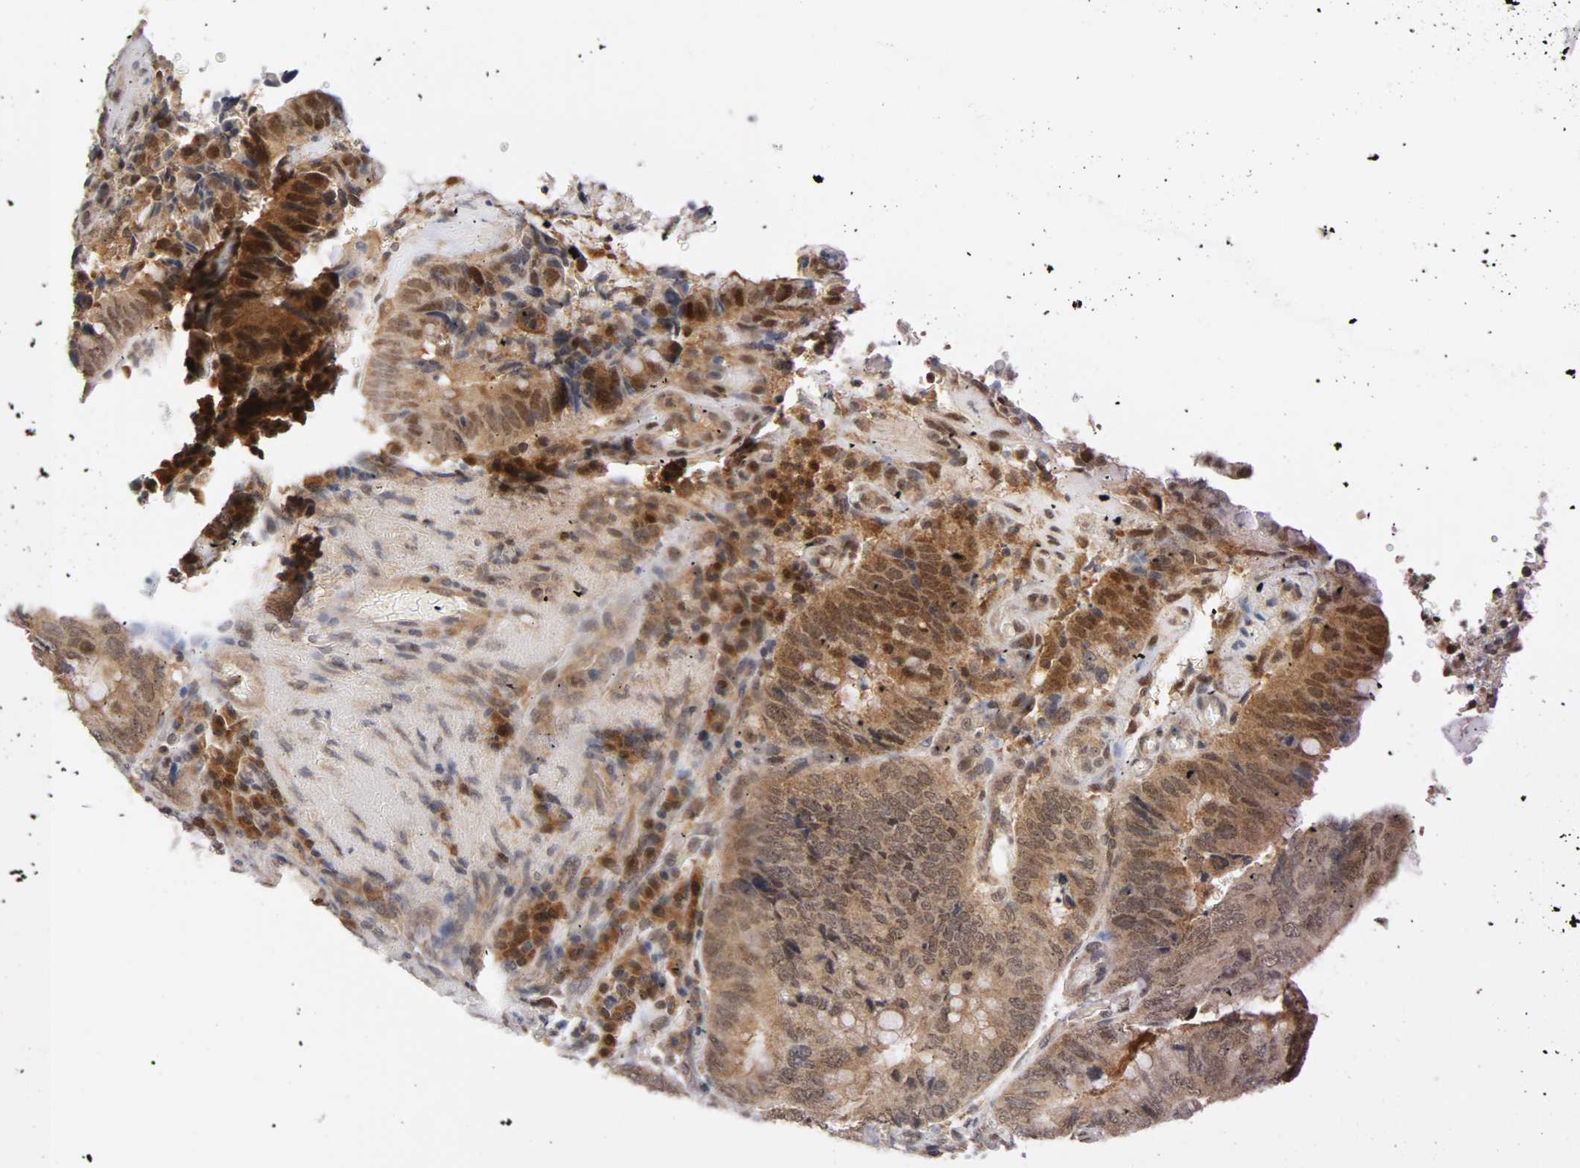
{"staining": {"intensity": "strong", "quantity": ">75%", "location": "cytoplasmic/membranous,nuclear"}, "tissue": "colorectal cancer", "cell_type": "Tumor cells", "image_type": "cancer", "snomed": [{"axis": "morphology", "description": "Normal tissue, NOS"}, {"axis": "morphology", "description": "Adenocarcinoma, NOS"}, {"axis": "topography", "description": "Rectum"}, {"axis": "topography", "description": "Peripheral nerve tissue"}], "caption": "Strong cytoplasmic/membranous and nuclear protein staining is appreciated in about >75% of tumor cells in colorectal cancer (adenocarcinoma). (Brightfield microscopy of DAB IHC at high magnification).", "gene": "UBE2M", "patient": {"sex": "male", "age": 92}}